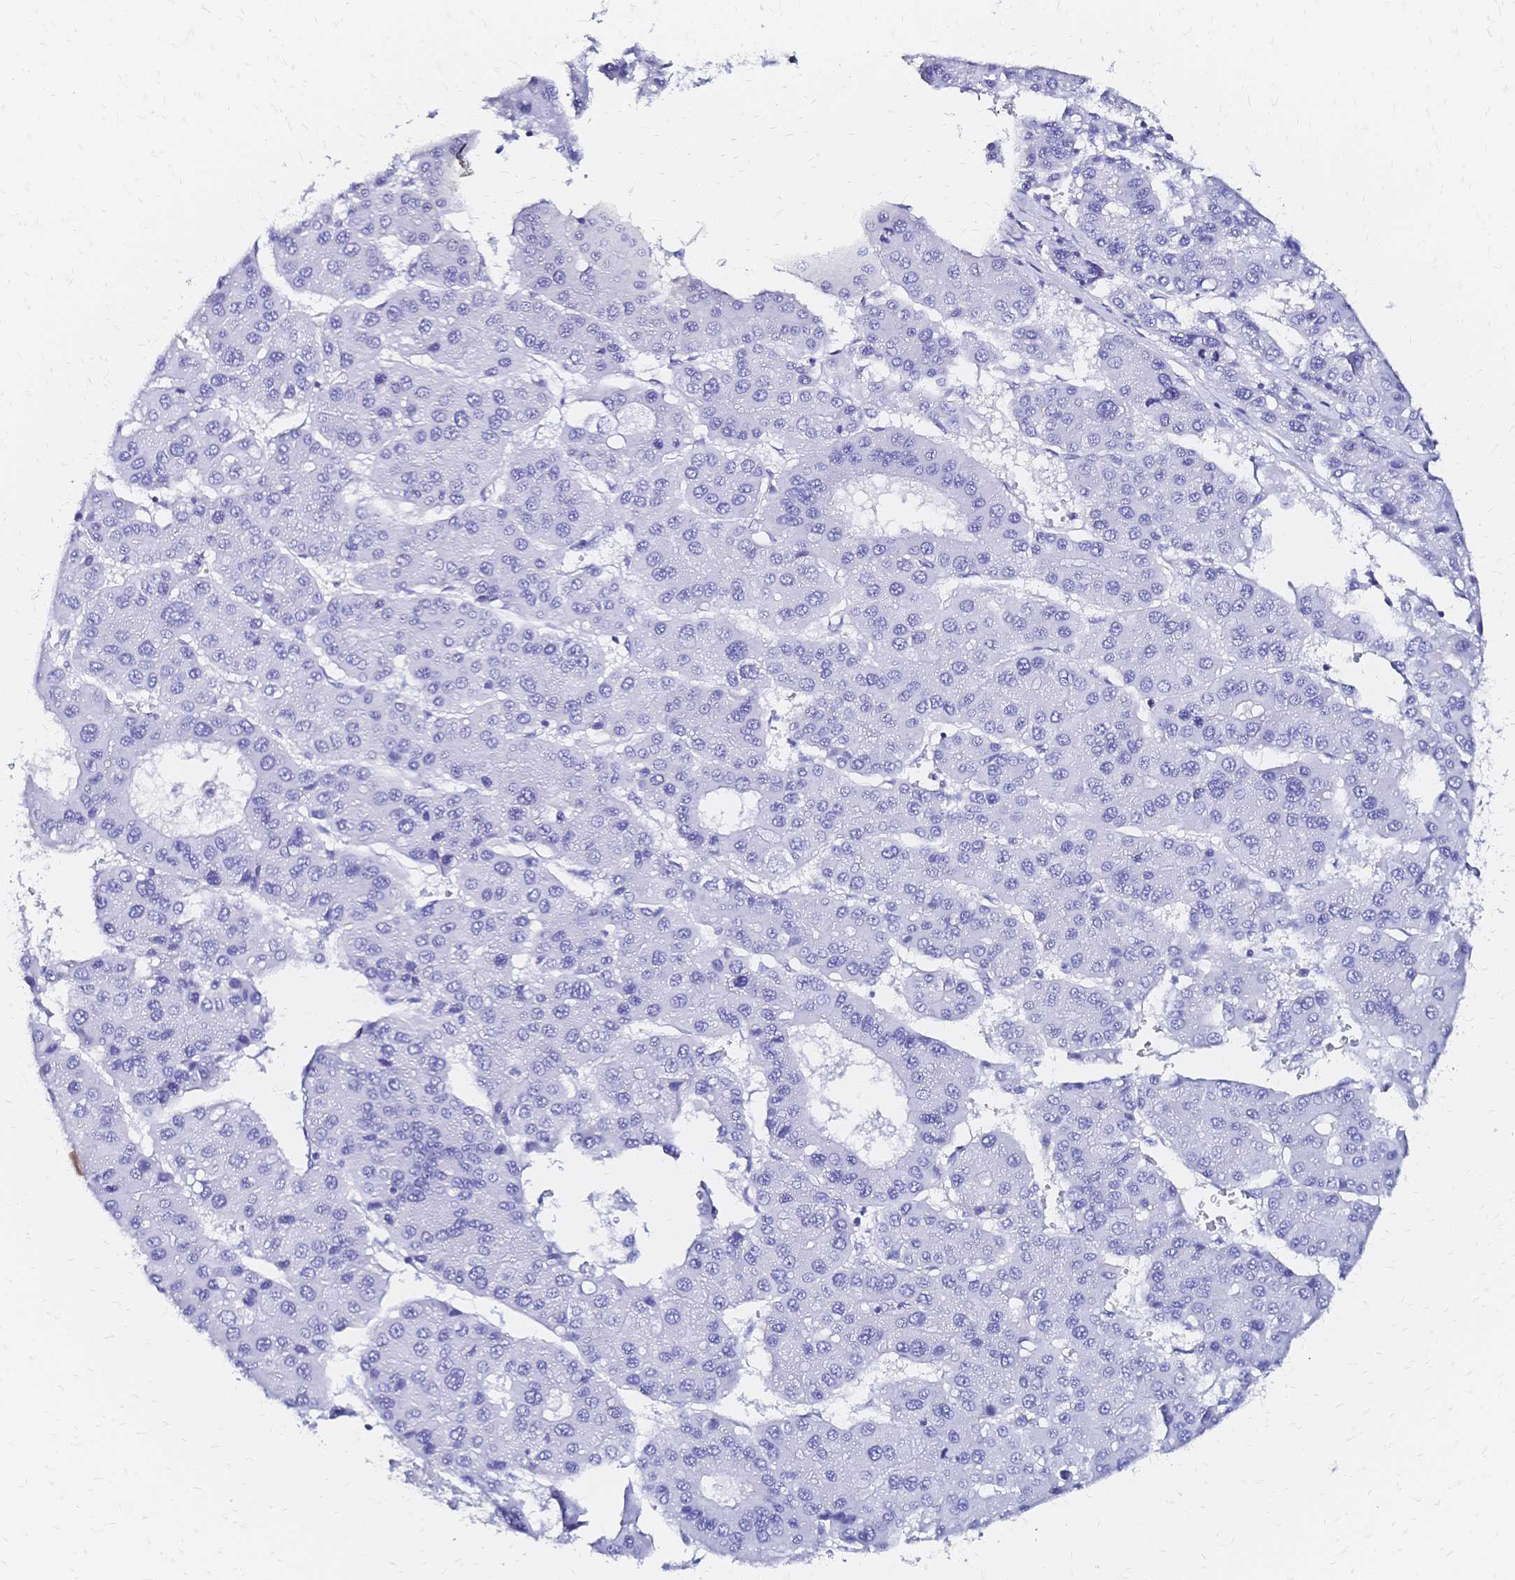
{"staining": {"intensity": "negative", "quantity": "none", "location": "none"}, "tissue": "liver cancer", "cell_type": "Tumor cells", "image_type": "cancer", "snomed": [{"axis": "morphology", "description": "Carcinoma, Hepatocellular, NOS"}, {"axis": "topography", "description": "Liver"}], "caption": "A high-resolution image shows immunohistochemistry staining of hepatocellular carcinoma (liver), which displays no significant staining in tumor cells.", "gene": "SLC5A1", "patient": {"sex": "male", "age": 73}}